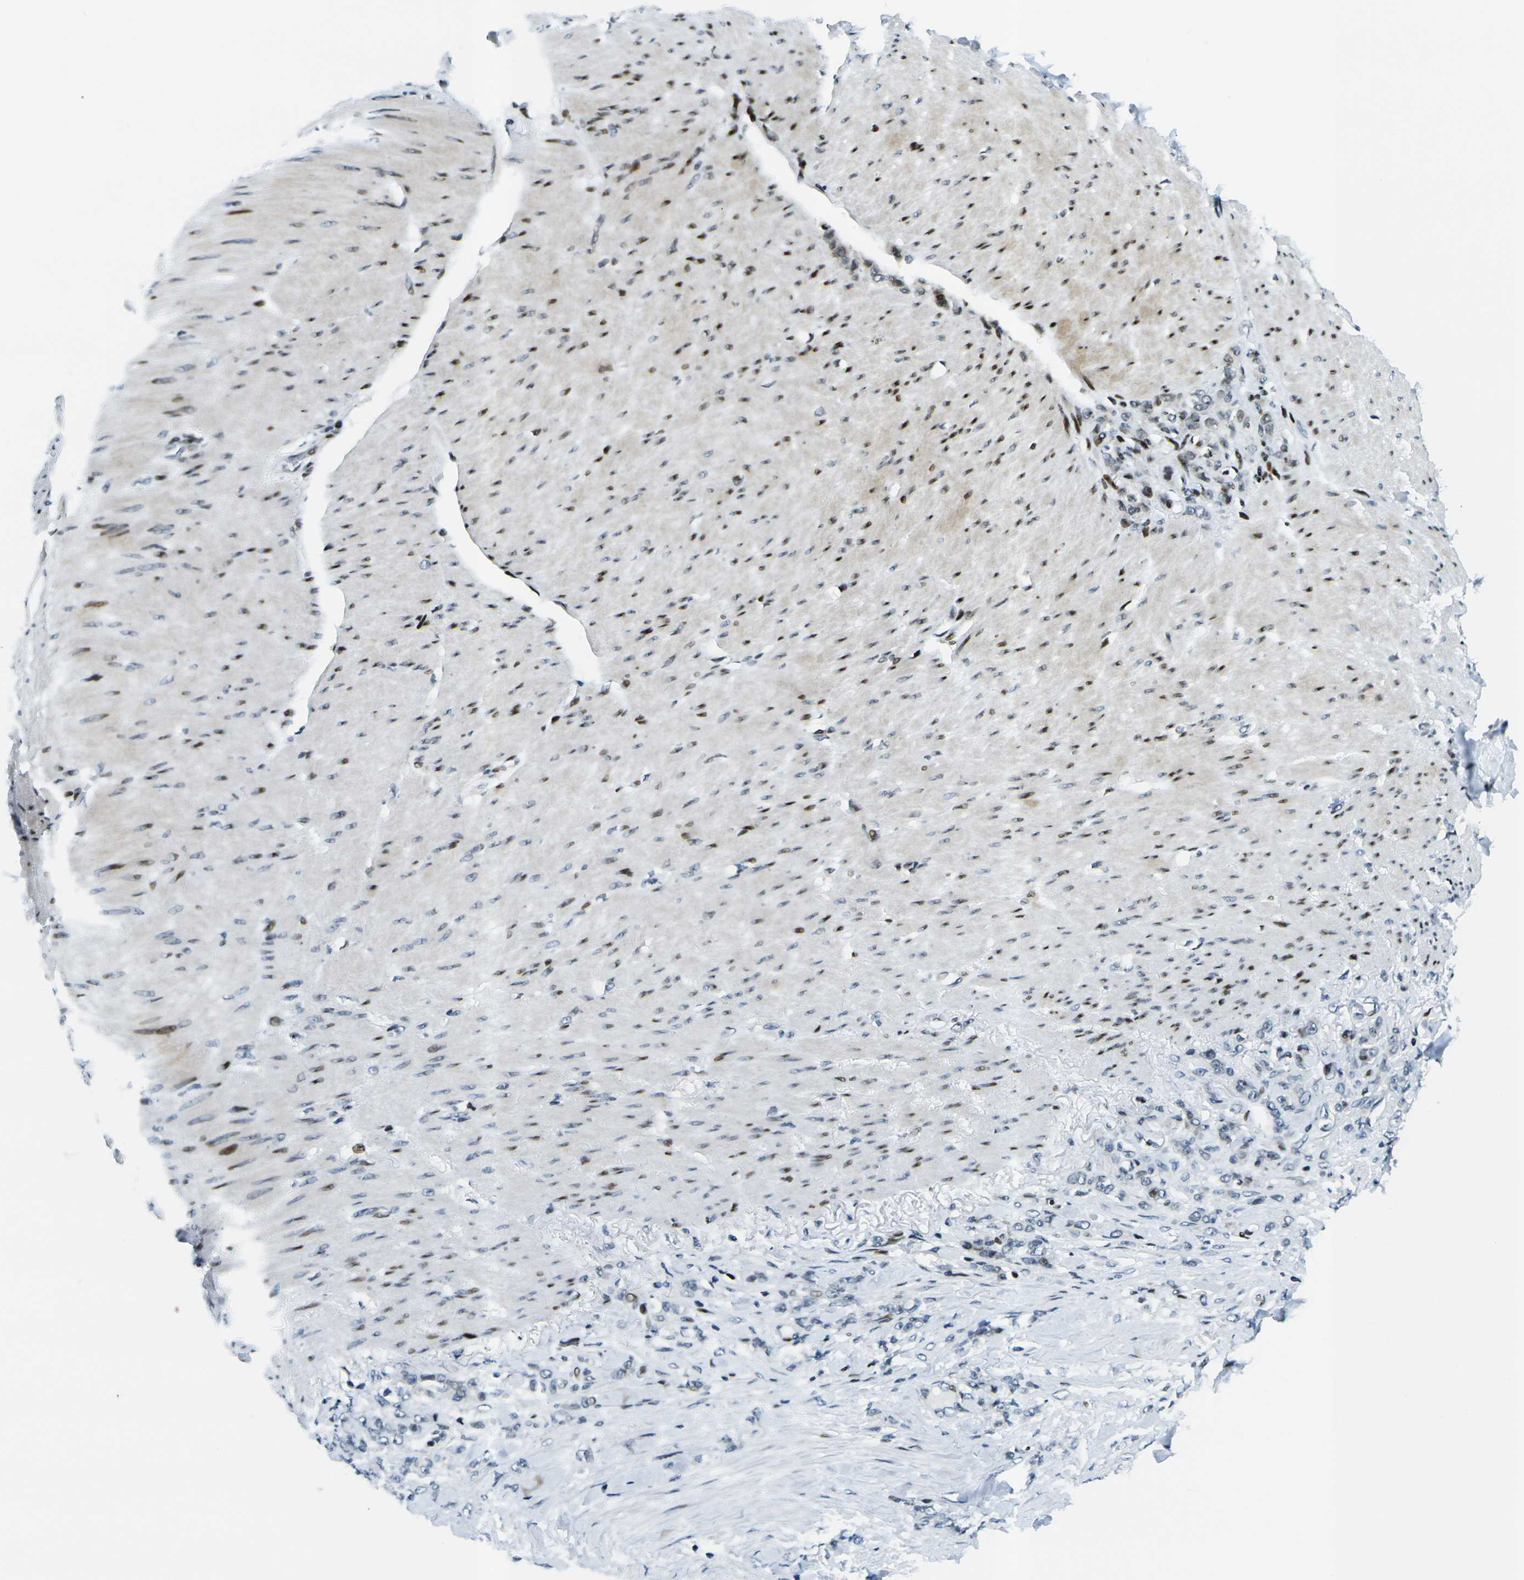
{"staining": {"intensity": "weak", "quantity": "25%-75%", "location": "nuclear"}, "tissue": "stomach cancer", "cell_type": "Tumor cells", "image_type": "cancer", "snomed": [{"axis": "morphology", "description": "Adenocarcinoma, NOS"}, {"axis": "topography", "description": "Stomach"}], "caption": "An immunohistochemistry image of tumor tissue is shown. Protein staining in brown labels weak nuclear positivity in stomach cancer within tumor cells.", "gene": "H3-3A", "patient": {"sex": "male", "age": 82}}